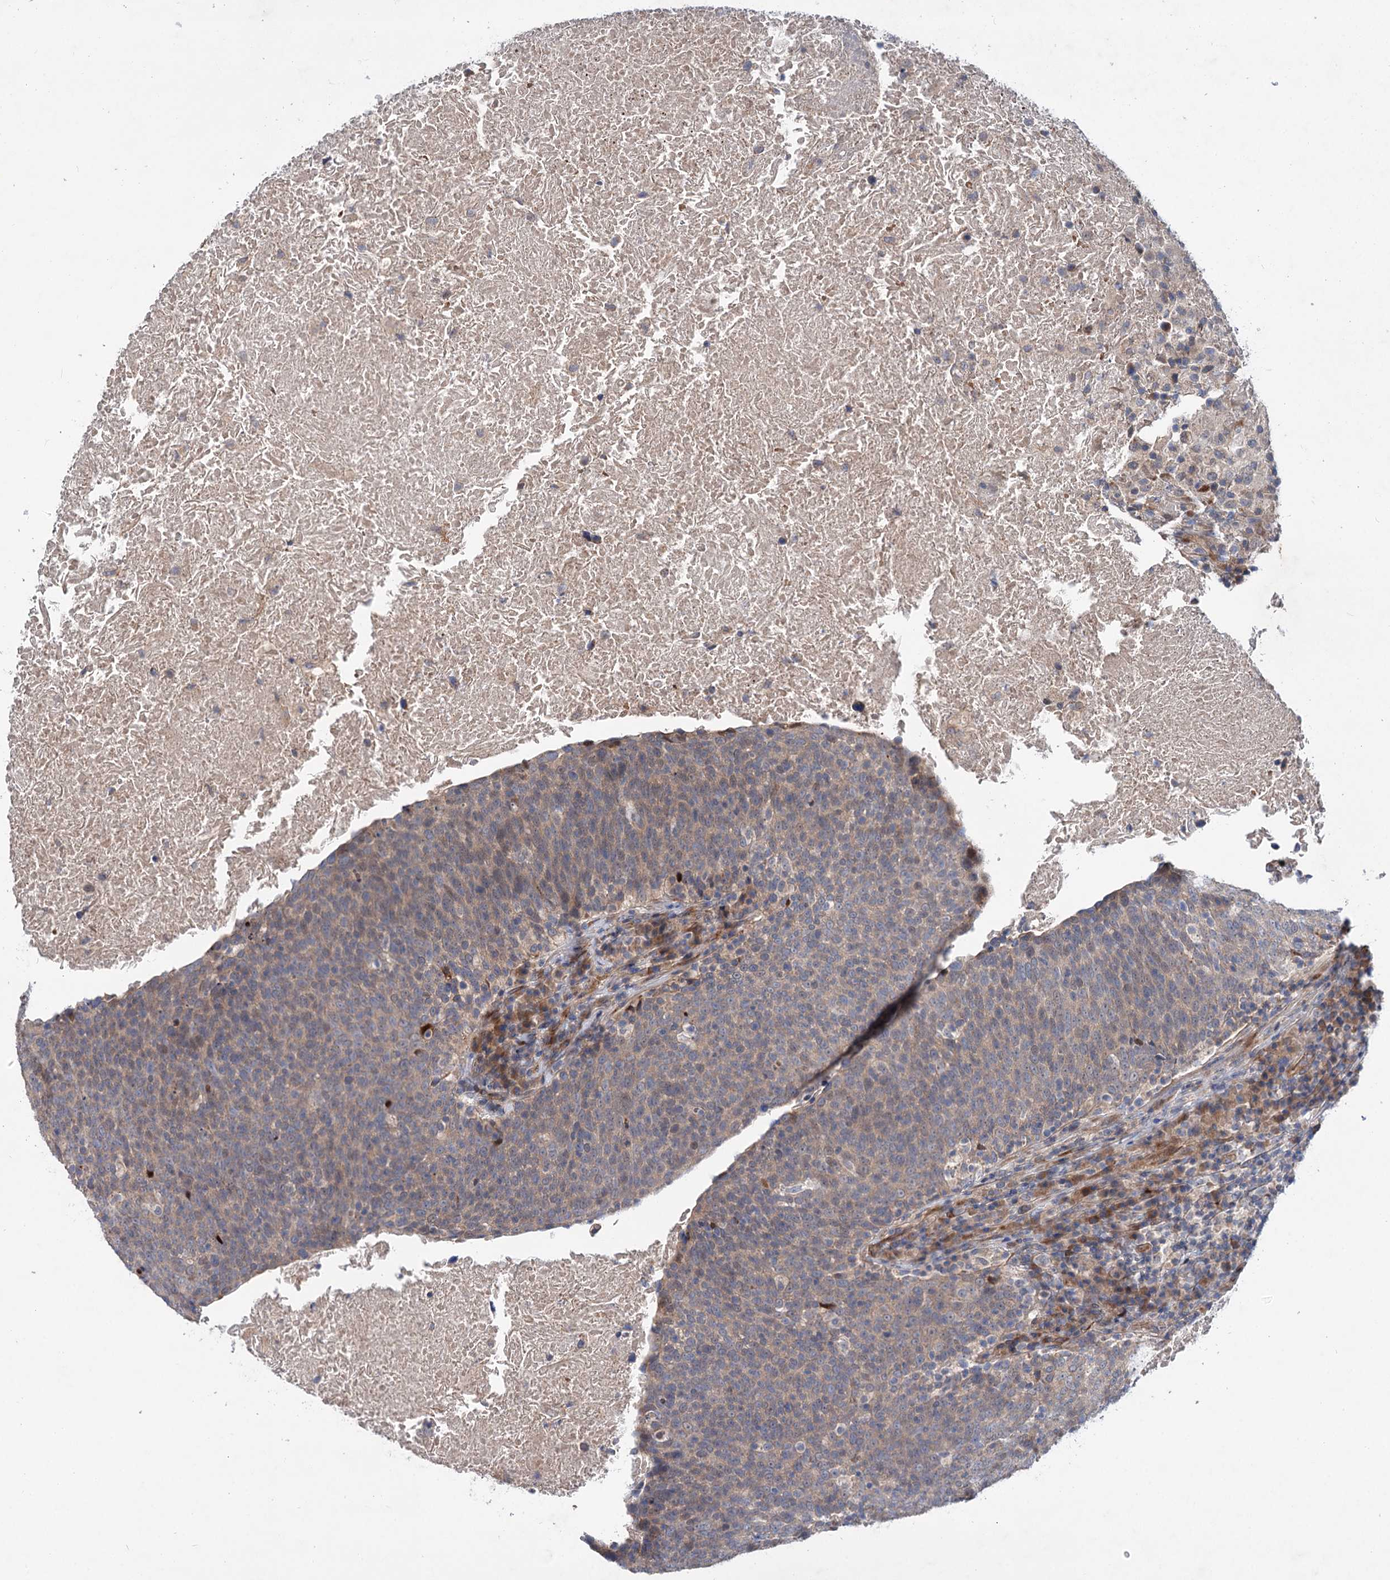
{"staining": {"intensity": "weak", "quantity": "25%-75%", "location": "cytoplasmic/membranous"}, "tissue": "head and neck cancer", "cell_type": "Tumor cells", "image_type": "cancer", "snomed": [{"axis": "morphology", "description": "Squamous cell carcinoma, NOS"}, {"axis": "morphology", "description": "Squamous cell carcinoma, metastatic, NOS"}, {"axis": "topography", "description": "Lymph node"}, {"axis": "topography", "description": "Head-Neck"}], "caption": "A micrograph of human head and neck cancer stained for a protein demonstrates weak cytoplasmic/membranous brown staining in tumor cells.", "gene": "PTDSS2", "patient": {"sex": "male", "age": 62}}